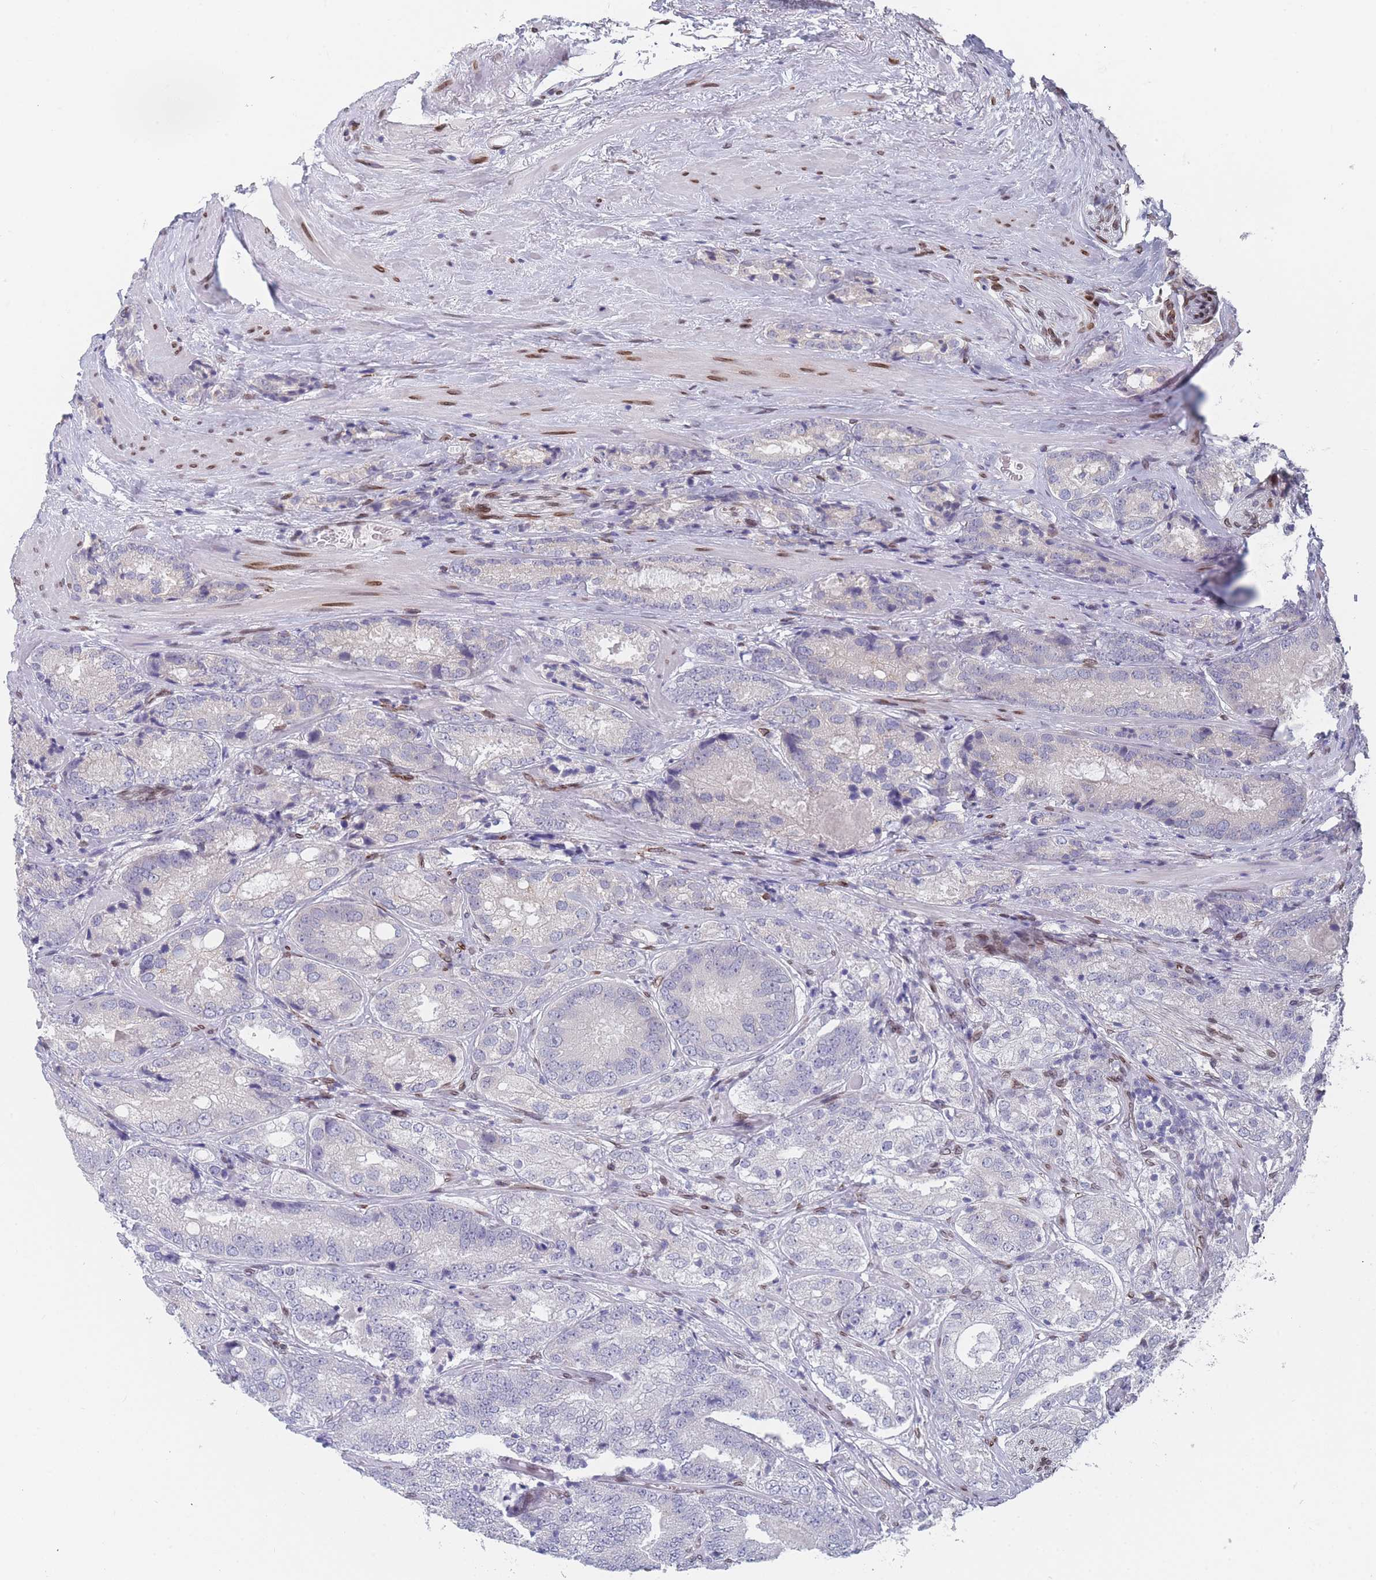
{"staining": {"intensity": "negative", "quantity": "none", "location": "none"}, "tissue": "prostate cancer", "cell_type": "Tumor cells", "image_type": "cancer", "snomed": [{"axis": "morphology", "description": "Adenocarcinoma, High grade"}, {"axis": "topography", "description": "Prostate"}], "caption": "Immunohistochemistry (IHC) image of neoplastic tissue: human prostate cancer (high-grade adenocarcinoma) stained with DAB reveals no significant protein positivity in tumor cells. Brightfield microscopy of immunohistochemistry (IHC) stained with DAB (3,3'-diaminobenzidine) (brown) and hematoxylin (blue), captured at high magnification.", "gene": "ZBTB1", "patient": {"sex": "male", "age": 63}}